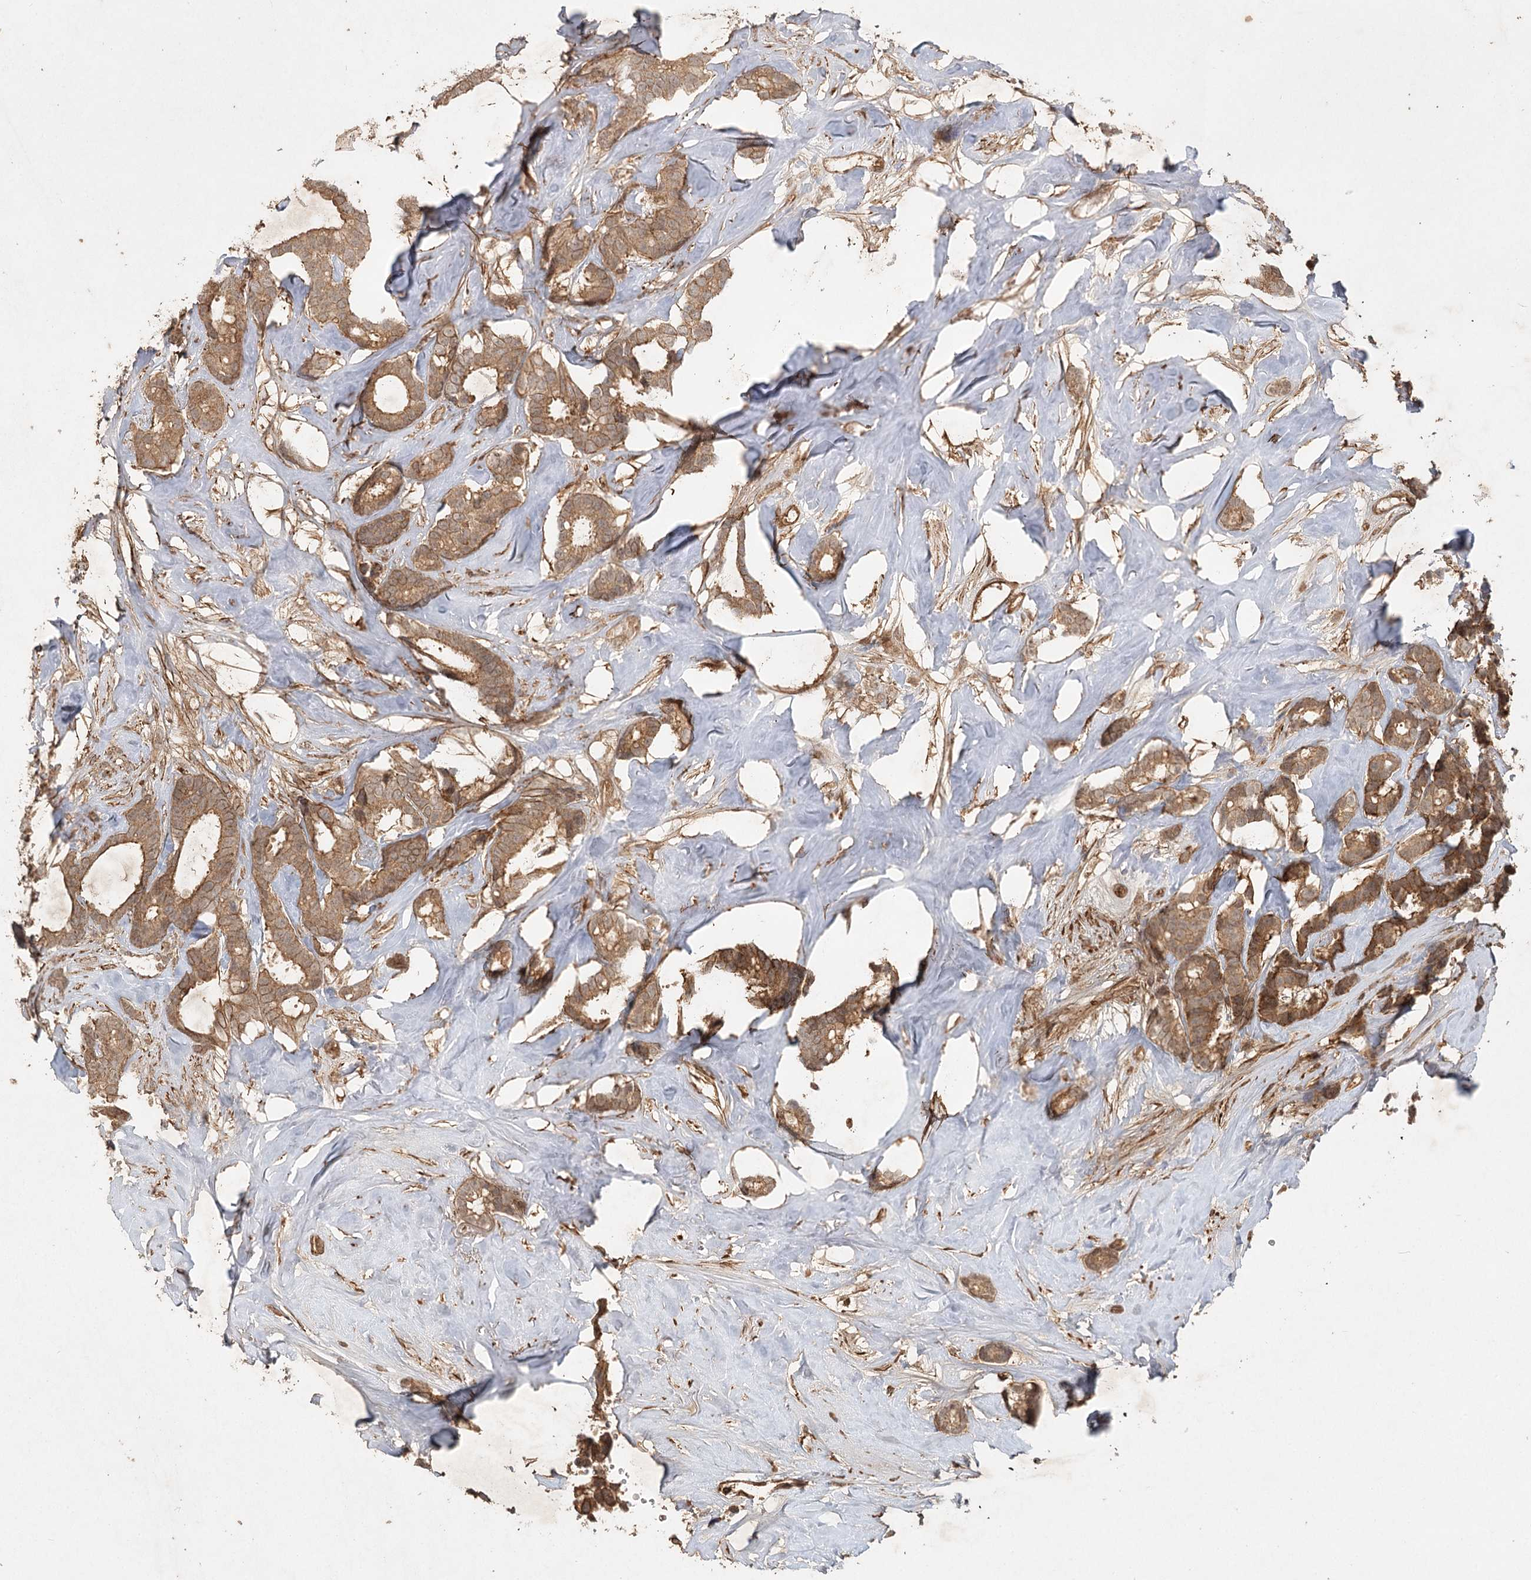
{"staining": {"intensity": "moderate", "quantity": ">75%", "location": "cytoplasmic/membranous"}, "tissue": "breast cancer", "cell_type": "Tumor cells", "image_type": "cancer", "snomed": [{"axis": "morphology", "description": "Duct carcinoma"}, {"axis": "topography", "description": "Breast"}], "caption": "High-power microscopy captured an IHC micrograph of breast cancer, revealing moderate cytoplasmic/membranous positivity in about >75% of tumor cells.", "gene": "ARL13A", "patient": {"sex": "female", "age": 87}}